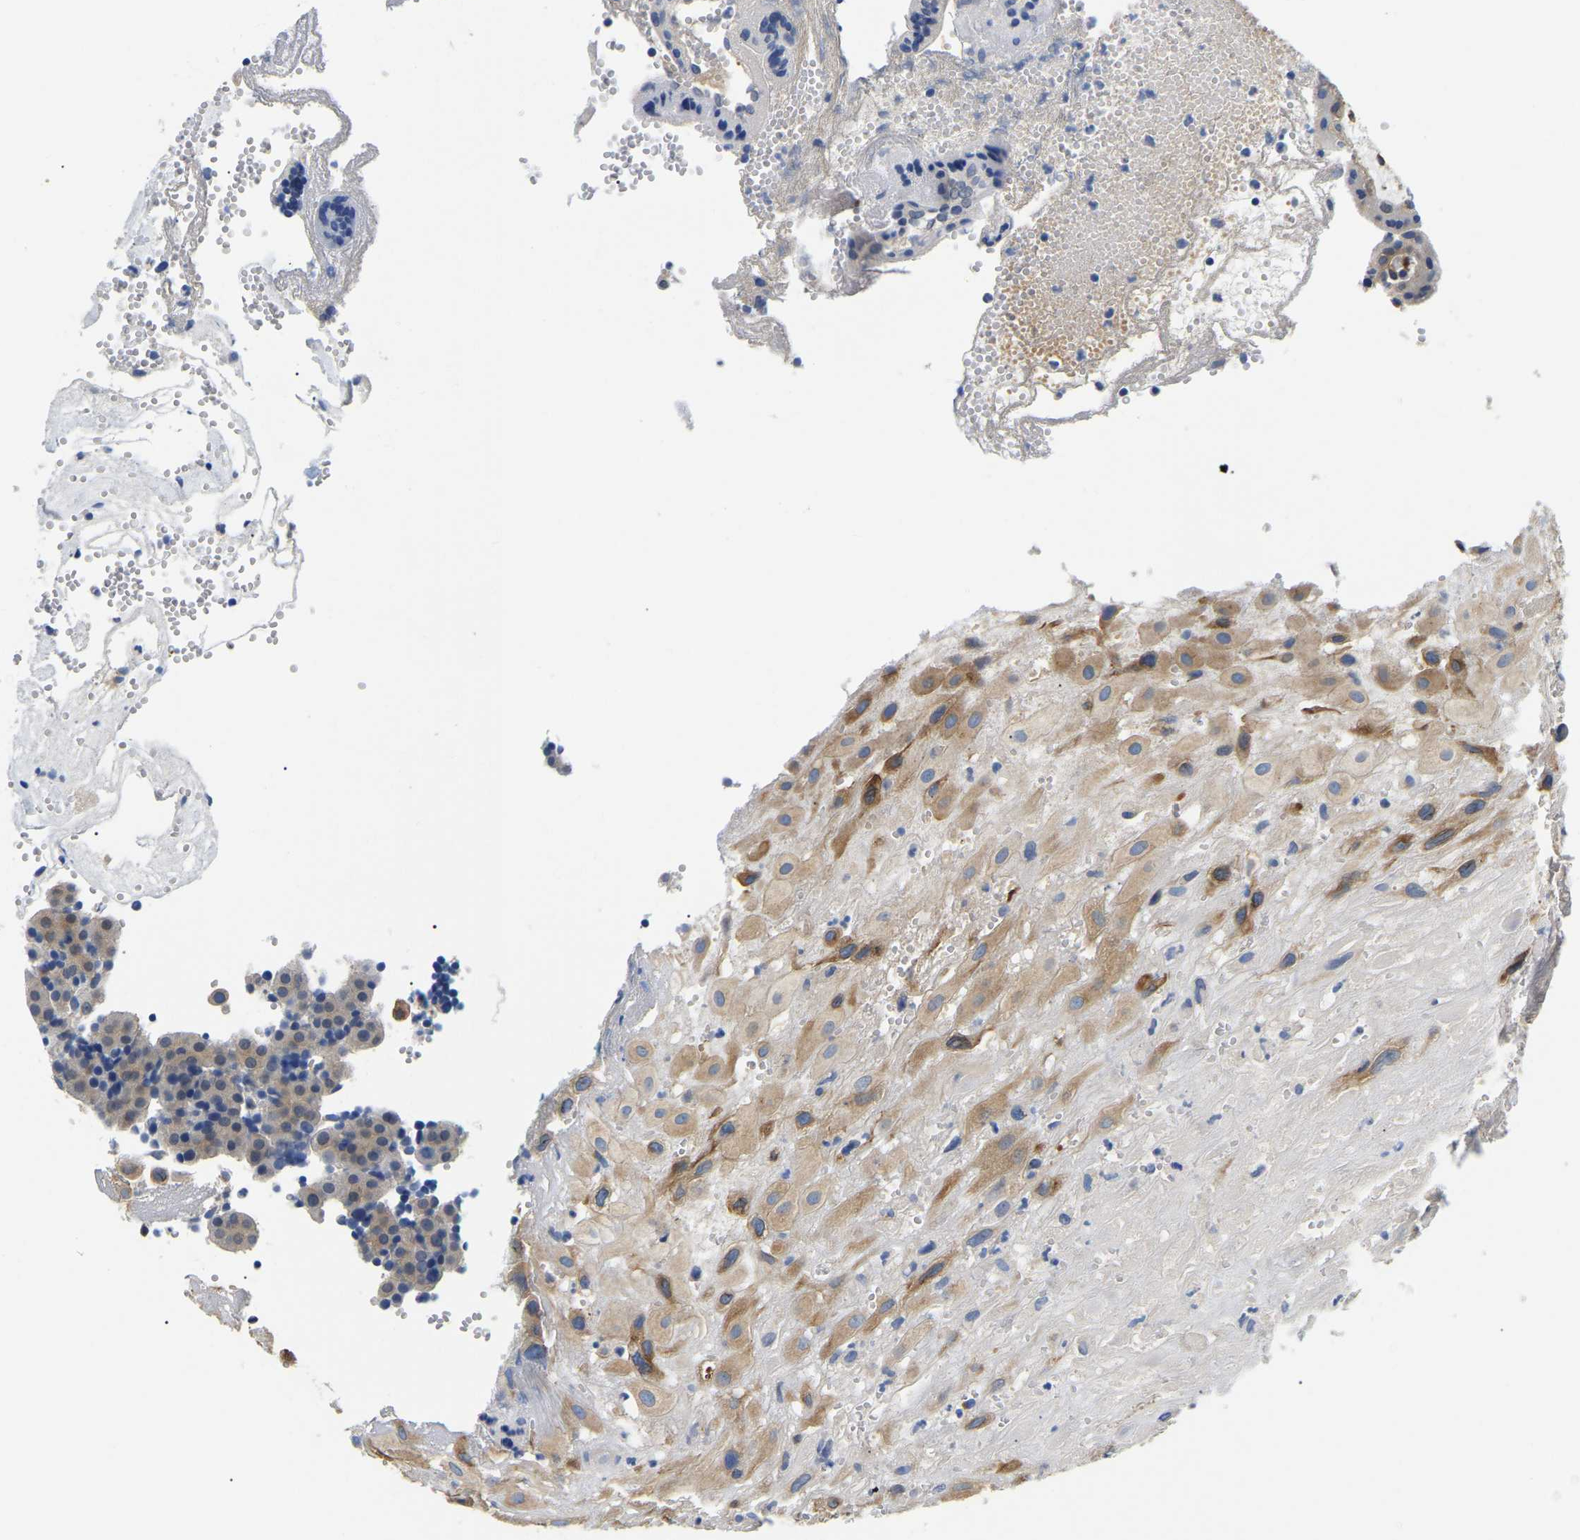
{"staining": {"intensity": "moderate", "quantity": ">75%", "location": "cytoplasmic/membranous"}, "tissue": "placenta", "cell_type": "Decidual cells", "image_type": "normal", "snomed": [{"axis": "morphology", "description": "Normal tissue, NOS"}, {"axis": "topography", "description": "Placenta"}], "caption": "The image demonstrates staining of normal placenta, revealing moderate cytoplasmic/membranous protein expression (brown color) within decidual cells.", "gene": "DUSP8", "patient": {"sex": "female", "age": 18}}